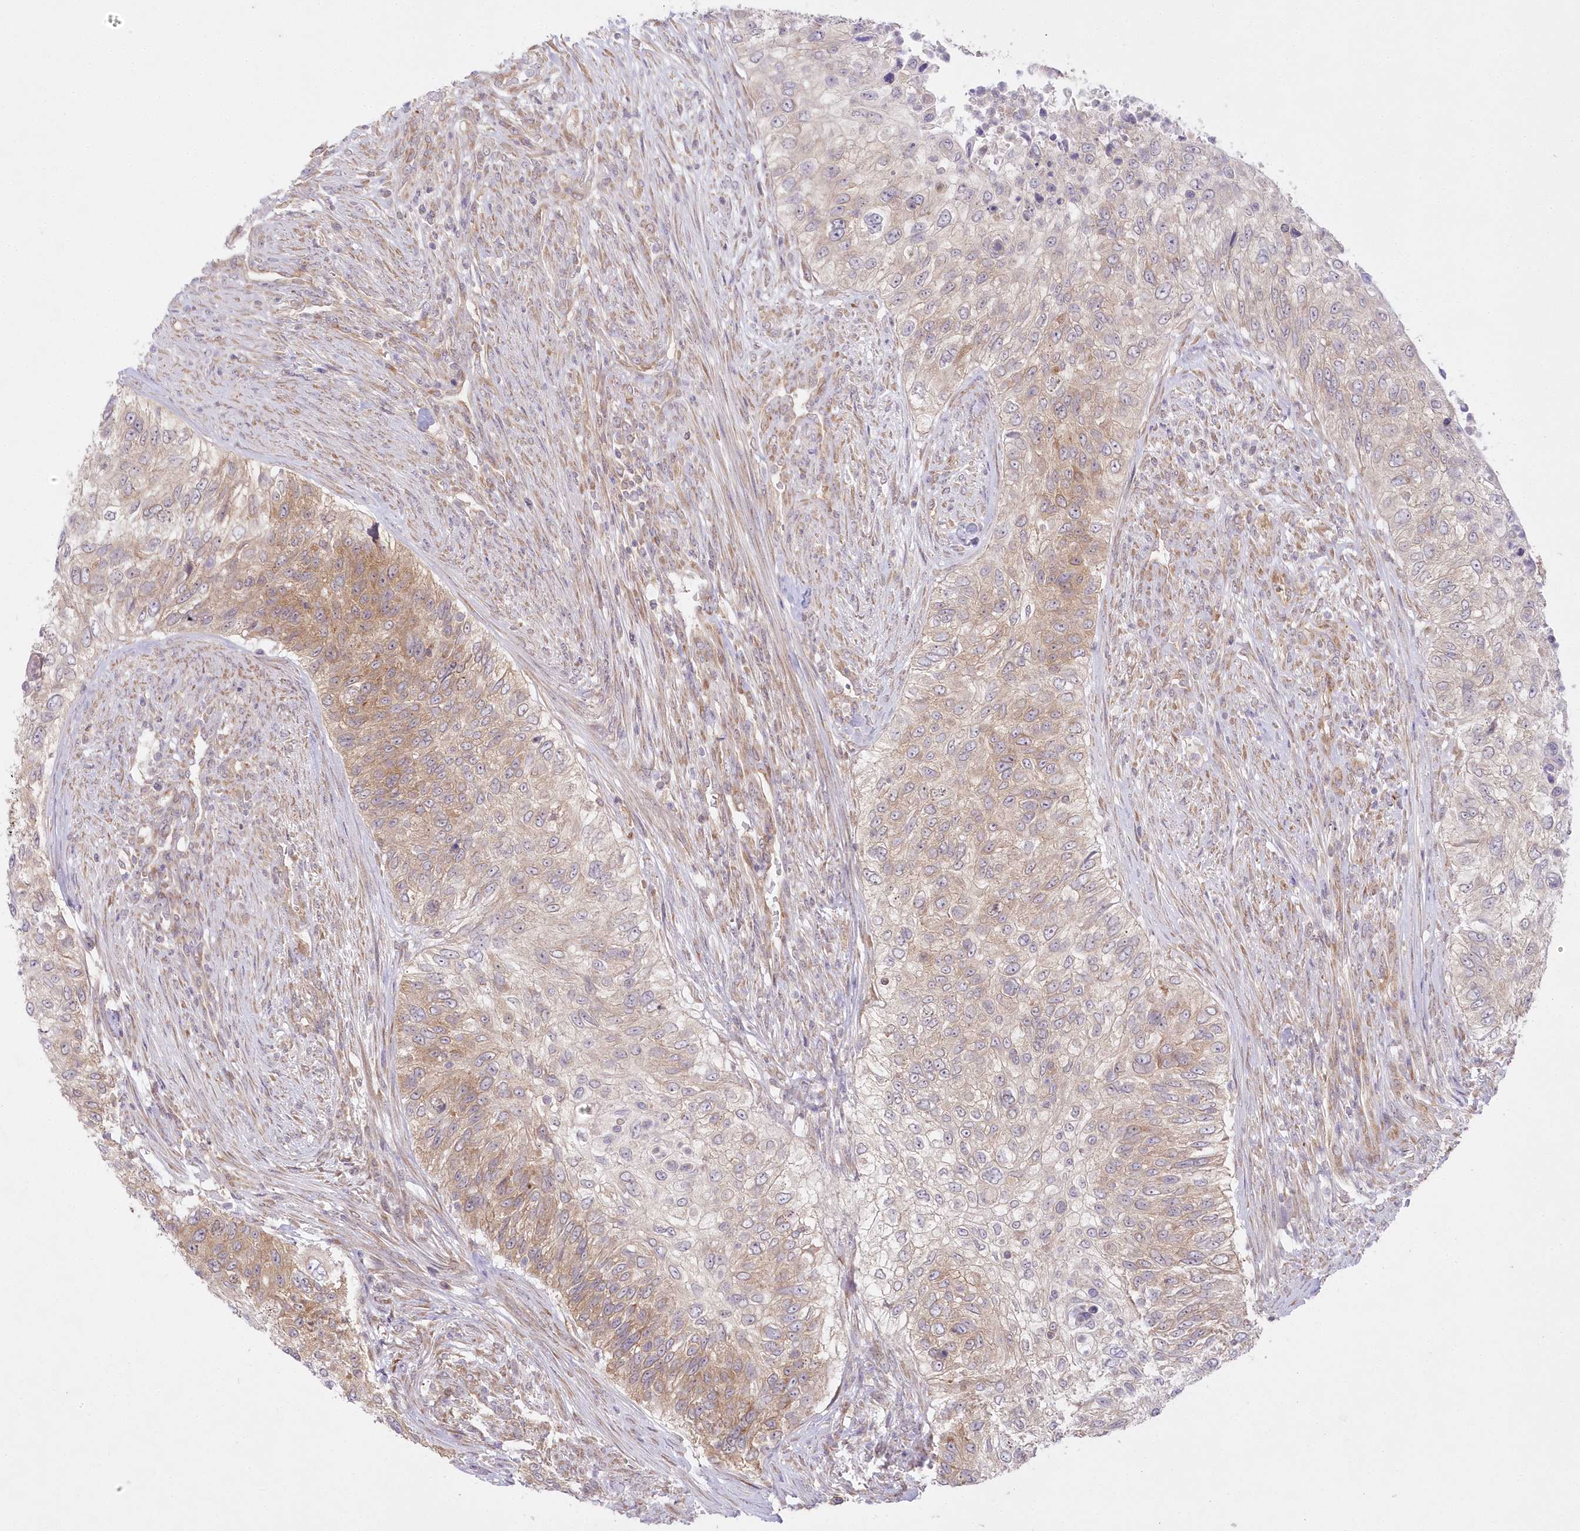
{"staining": {"intensity": "moderate", "quantity": "<25%", "location": "cytoplasmic/membranous"}, "tissue": "urothelial cancer", "cell_type": "Tumor cells", "image_type": "cancer", "snomed": [{"axis": "morphology", "description": "Urothelial carcinoma, High grade"}, {"axis": "topography", "description": "Urinary bladder"}], "caption": "An image of urothelial cancer stained for a protein demonstrates moderate cytoplasmic/membranous brown staining in tumor cells.", "gene": "RNPEP", "patient": {"sex": "female", "age": 60}}